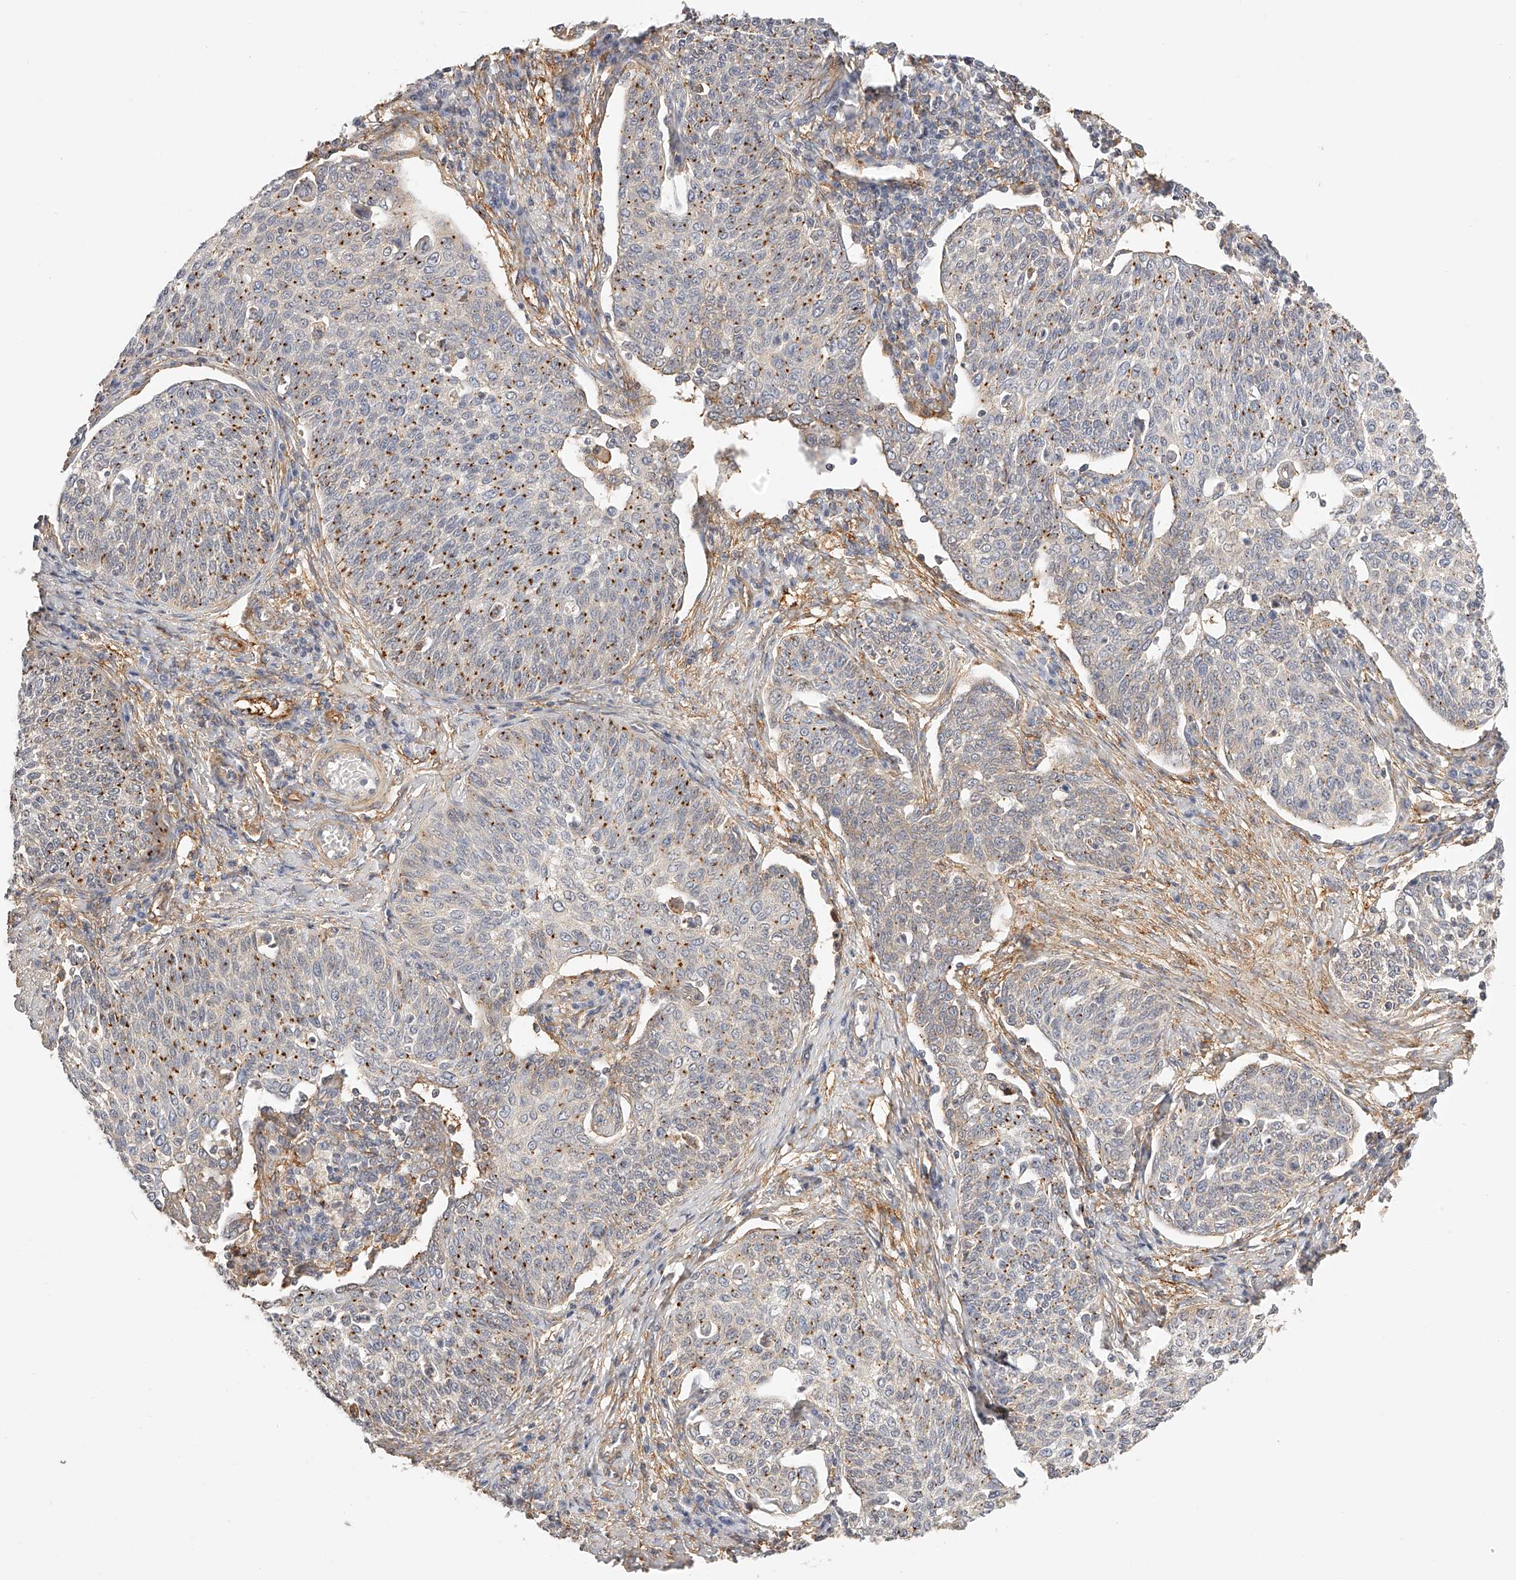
{"staining": {"intensity": "moderate", "quantity": "25%-75%", "location": "cytoplasmic/membranous"}, "tissue": "cervical cancer", "cell_type": "Tumor cells", "image_type": "cancer", "snomed": [{"axis": "morphology", "description": "Squamous cell carcinoma, NOS"}, {"axis": "topography", "description": "Cervix"}], "caption": "Immunohistochemistry (IHC) (DAB (3,3'-diaminobenzidine)) staining of cervical cancer (squamous cell carcinoma) displays moderate cytoplasmic/membranous protein expression in about 25%-75% of tumor cells. The protein of interest is shown in brown color, while the nuclei are stained blue.", "gene": "SYNC", "patient": {"sex": "female", "age": 34}}